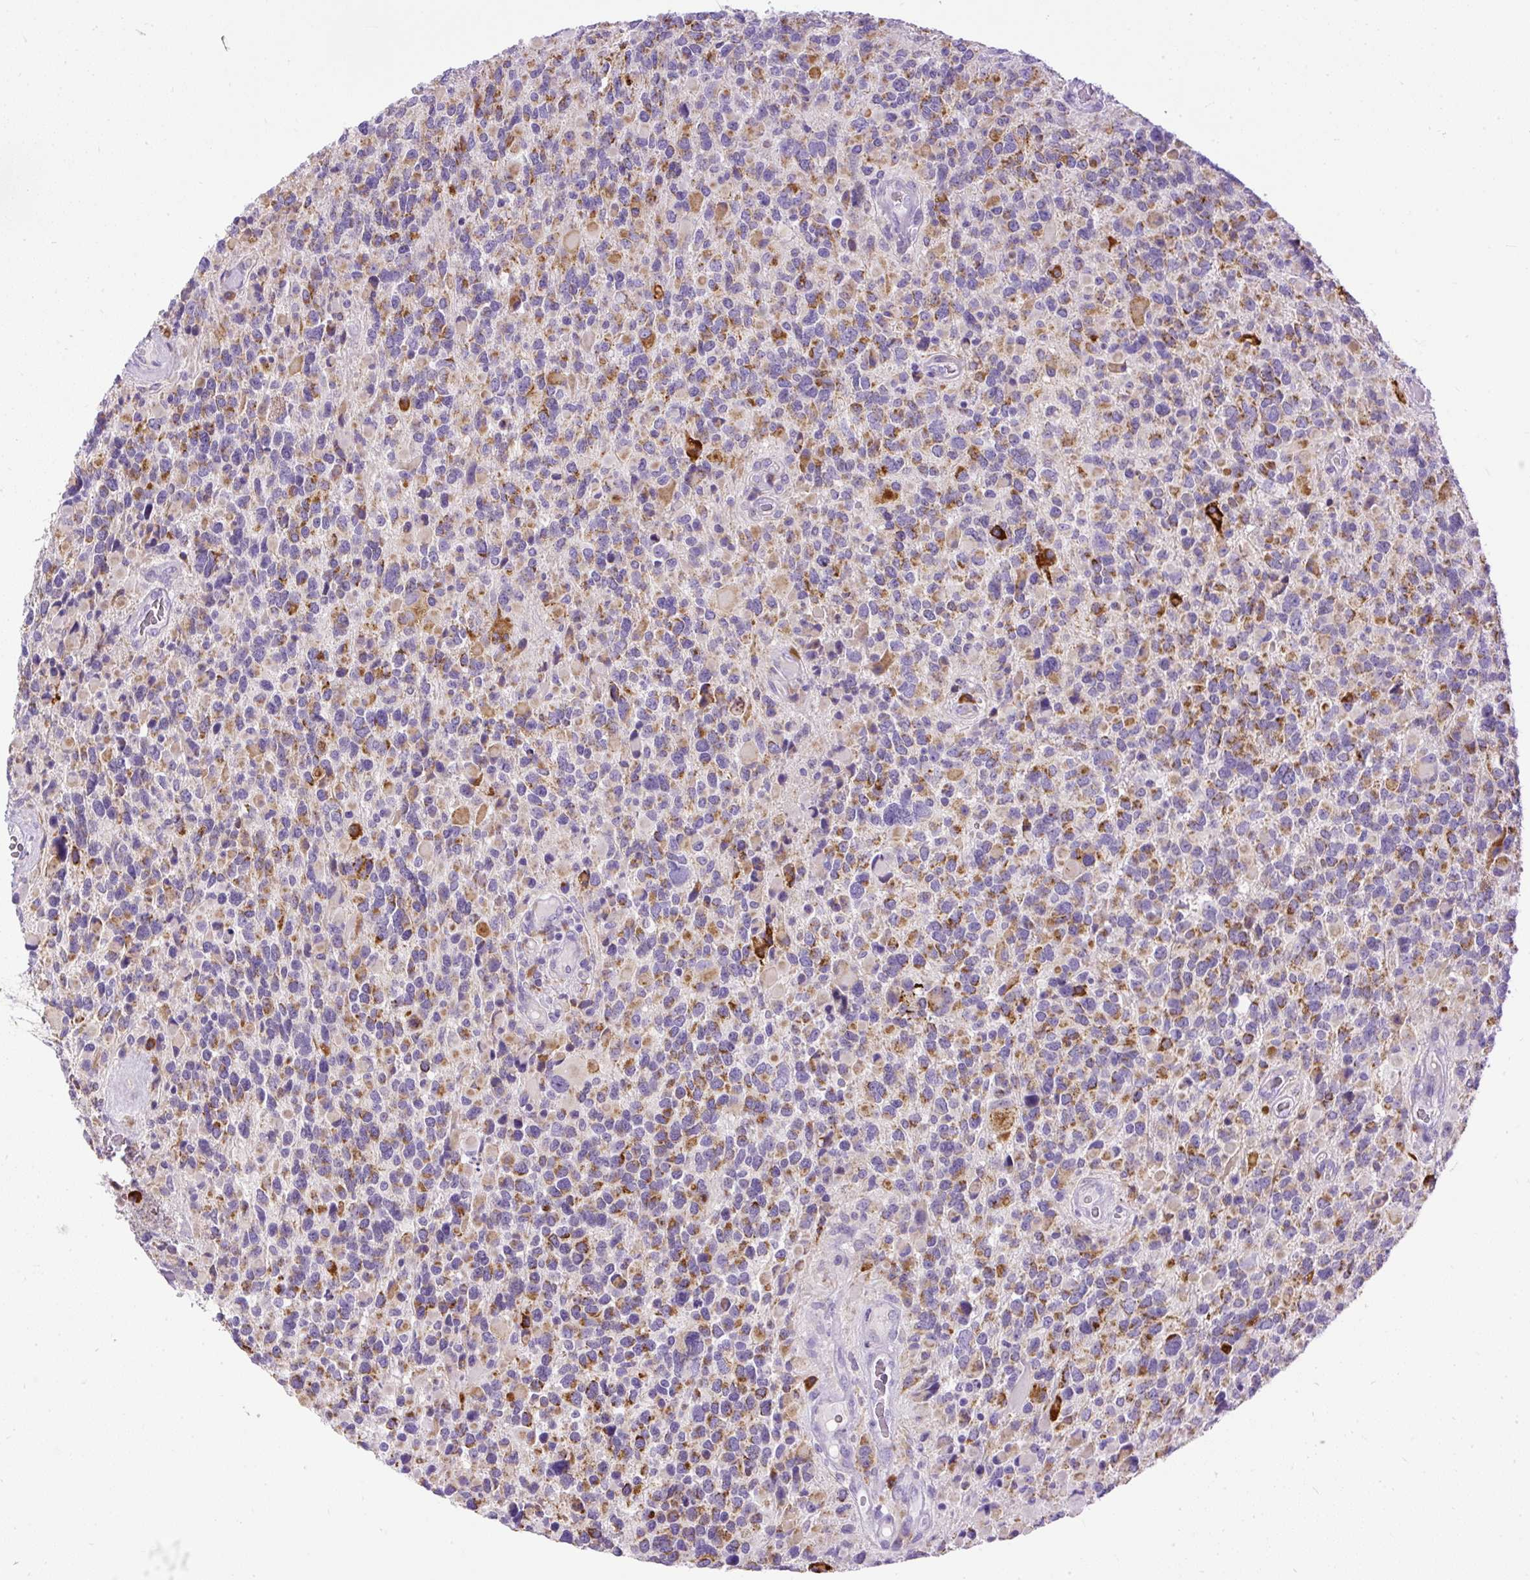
{"staining": {"intensity": "moderate", "quantity": "25%-75%", "location": "cytoplasmic/membranous"}, "tissue": "glioma", "cell_type": "Tumor cells", "image_type": "cancer", "snomed": [{"axis": "morphology", "description": "Glioma, malignant, High grade"}, {"axis": "topography", "description": "Brain"}], "caption": "High-magnification brightfield microscopy of glioma stained with DAB (brown) and counterstained with hematoxylin (blue). tumor cells exhibit moderate cytoplasmic/membranous positivity is appreciated in about25%-75% of cells.", "gene": "SYBU", "patient": {"sex": "female", "age": 40}}